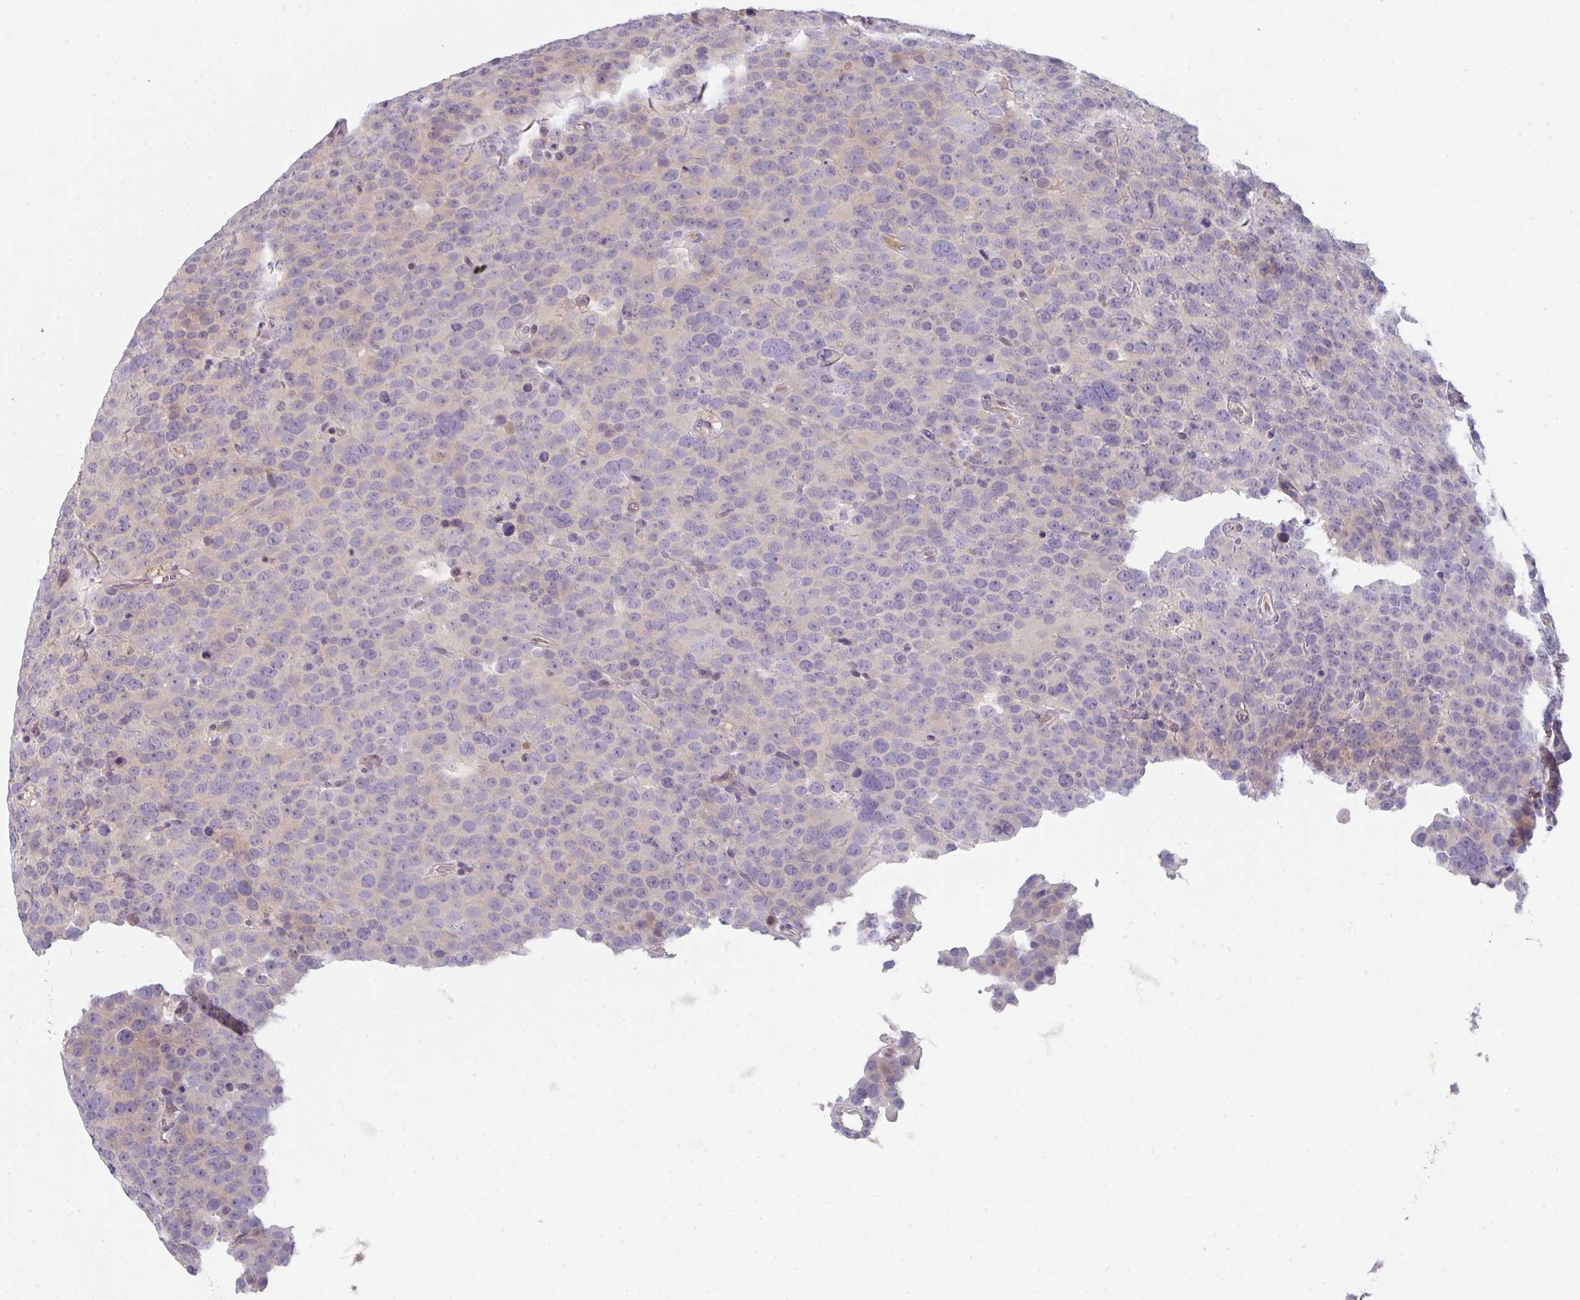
{"staining": {"intensity": "negative", "quantity": "none", "location": "none"}, "tissue": "testis cancer", "cell_type": "Tumor cells", "image_type": "cancer", "snomed": [{"axis": "morphology", "description": "Seminoma, NOS"}, {"axis": "topography", "description": "Testis"}], "caption": "There is no significant expression in tumor cells of testis seminoma. (Immunohistochemistry, brightfield microscopy, high magnification).", "gene": "TNFRSF10A", "patient": {"sex": "male", "age": 71}}